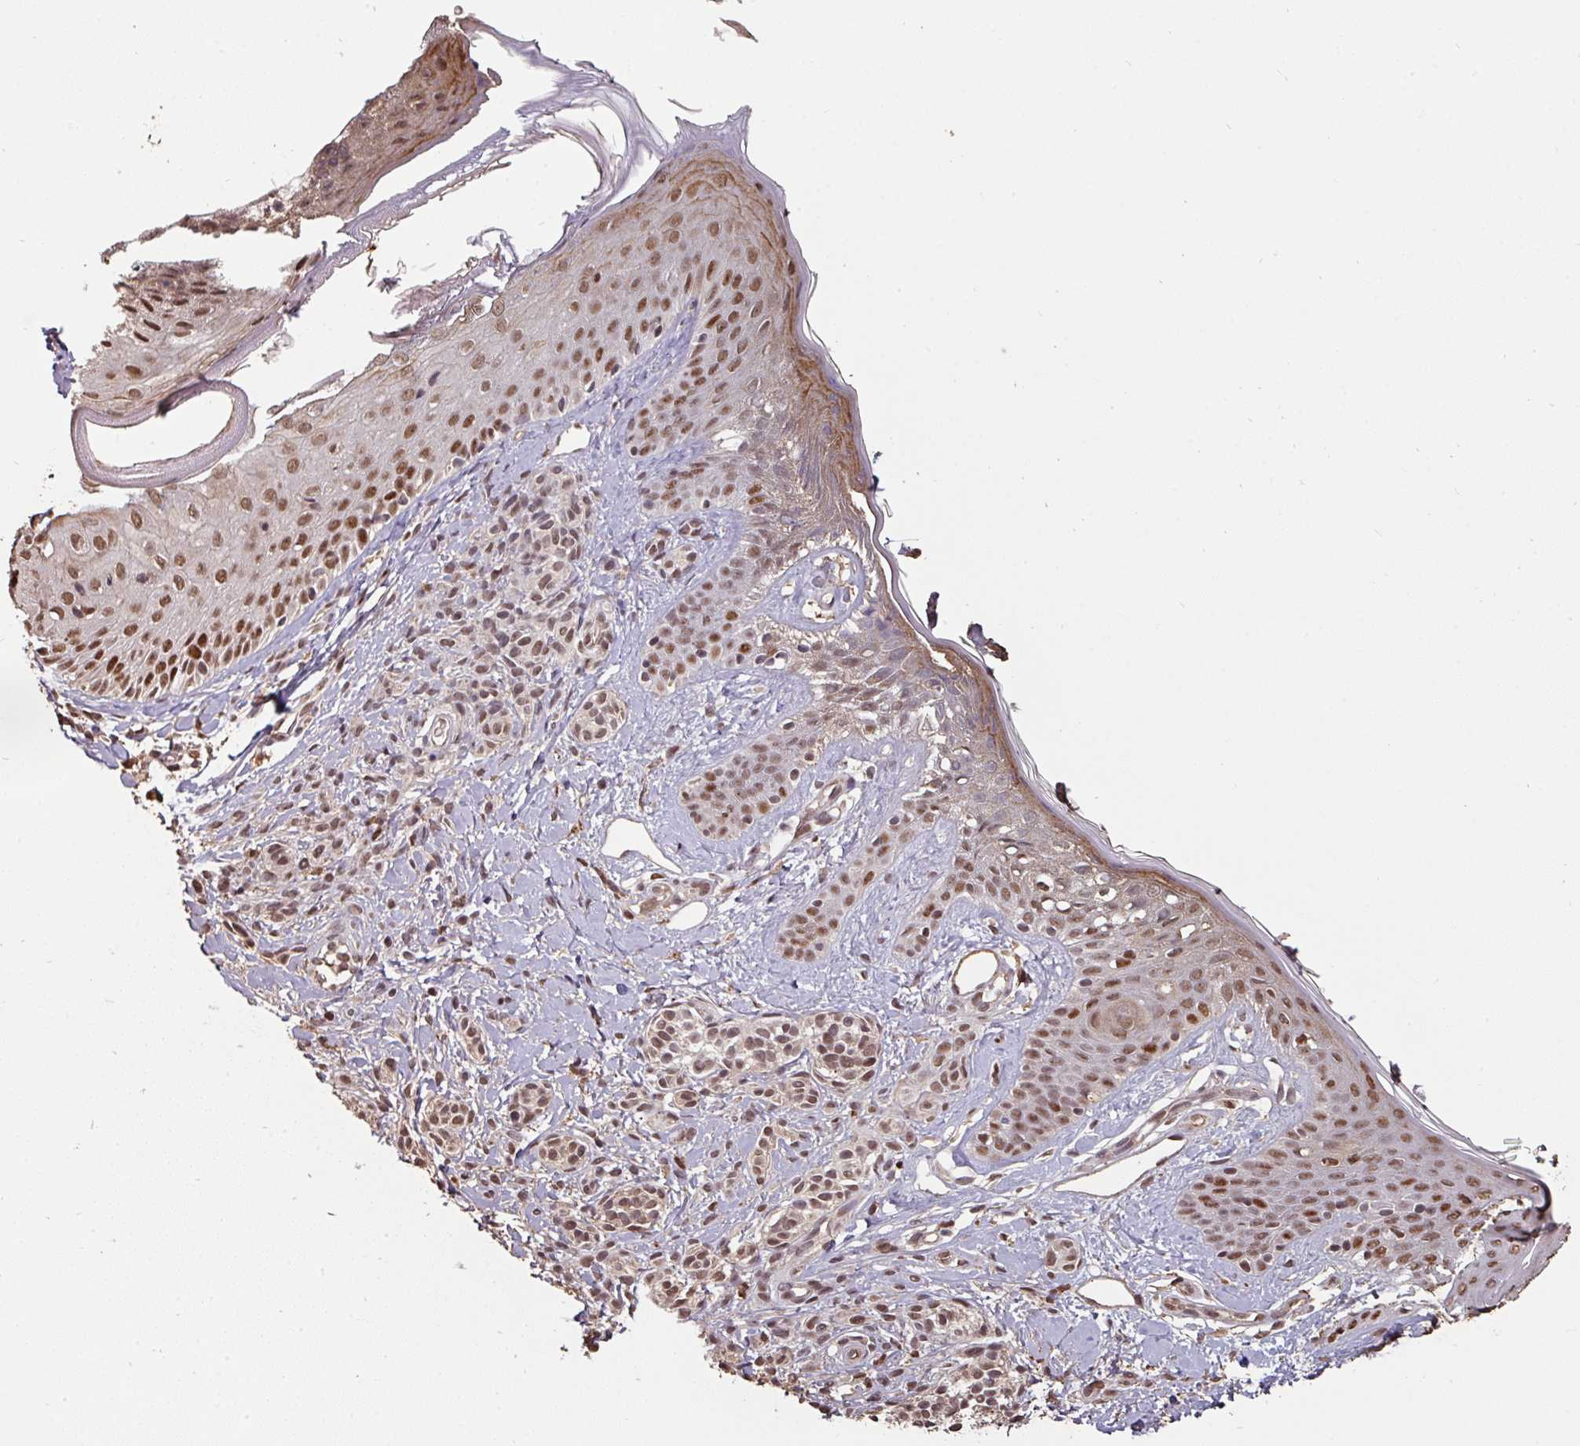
{"staining": {"intensity": "moderate", "quantity": ">75%", "location": "nuclear"}, "tissue": "skin", "cell_type": "Fibroblasts", "image_type": "normal", "snomed": [{"axis": "morphology", "description": "Normal tissue, NOS"}, {"axis": "topography", "description": "Skin"}], "caption": "An IHC photomicrograph of benign tissue is shown. Protein staining in brown labels moderate nuclear positivity in skin within fibroblasts. (DAB IHC with brightfield microscopy, high magnification).", "gene": "POLD1", "patient": {"sex": "male", "age": 16}}